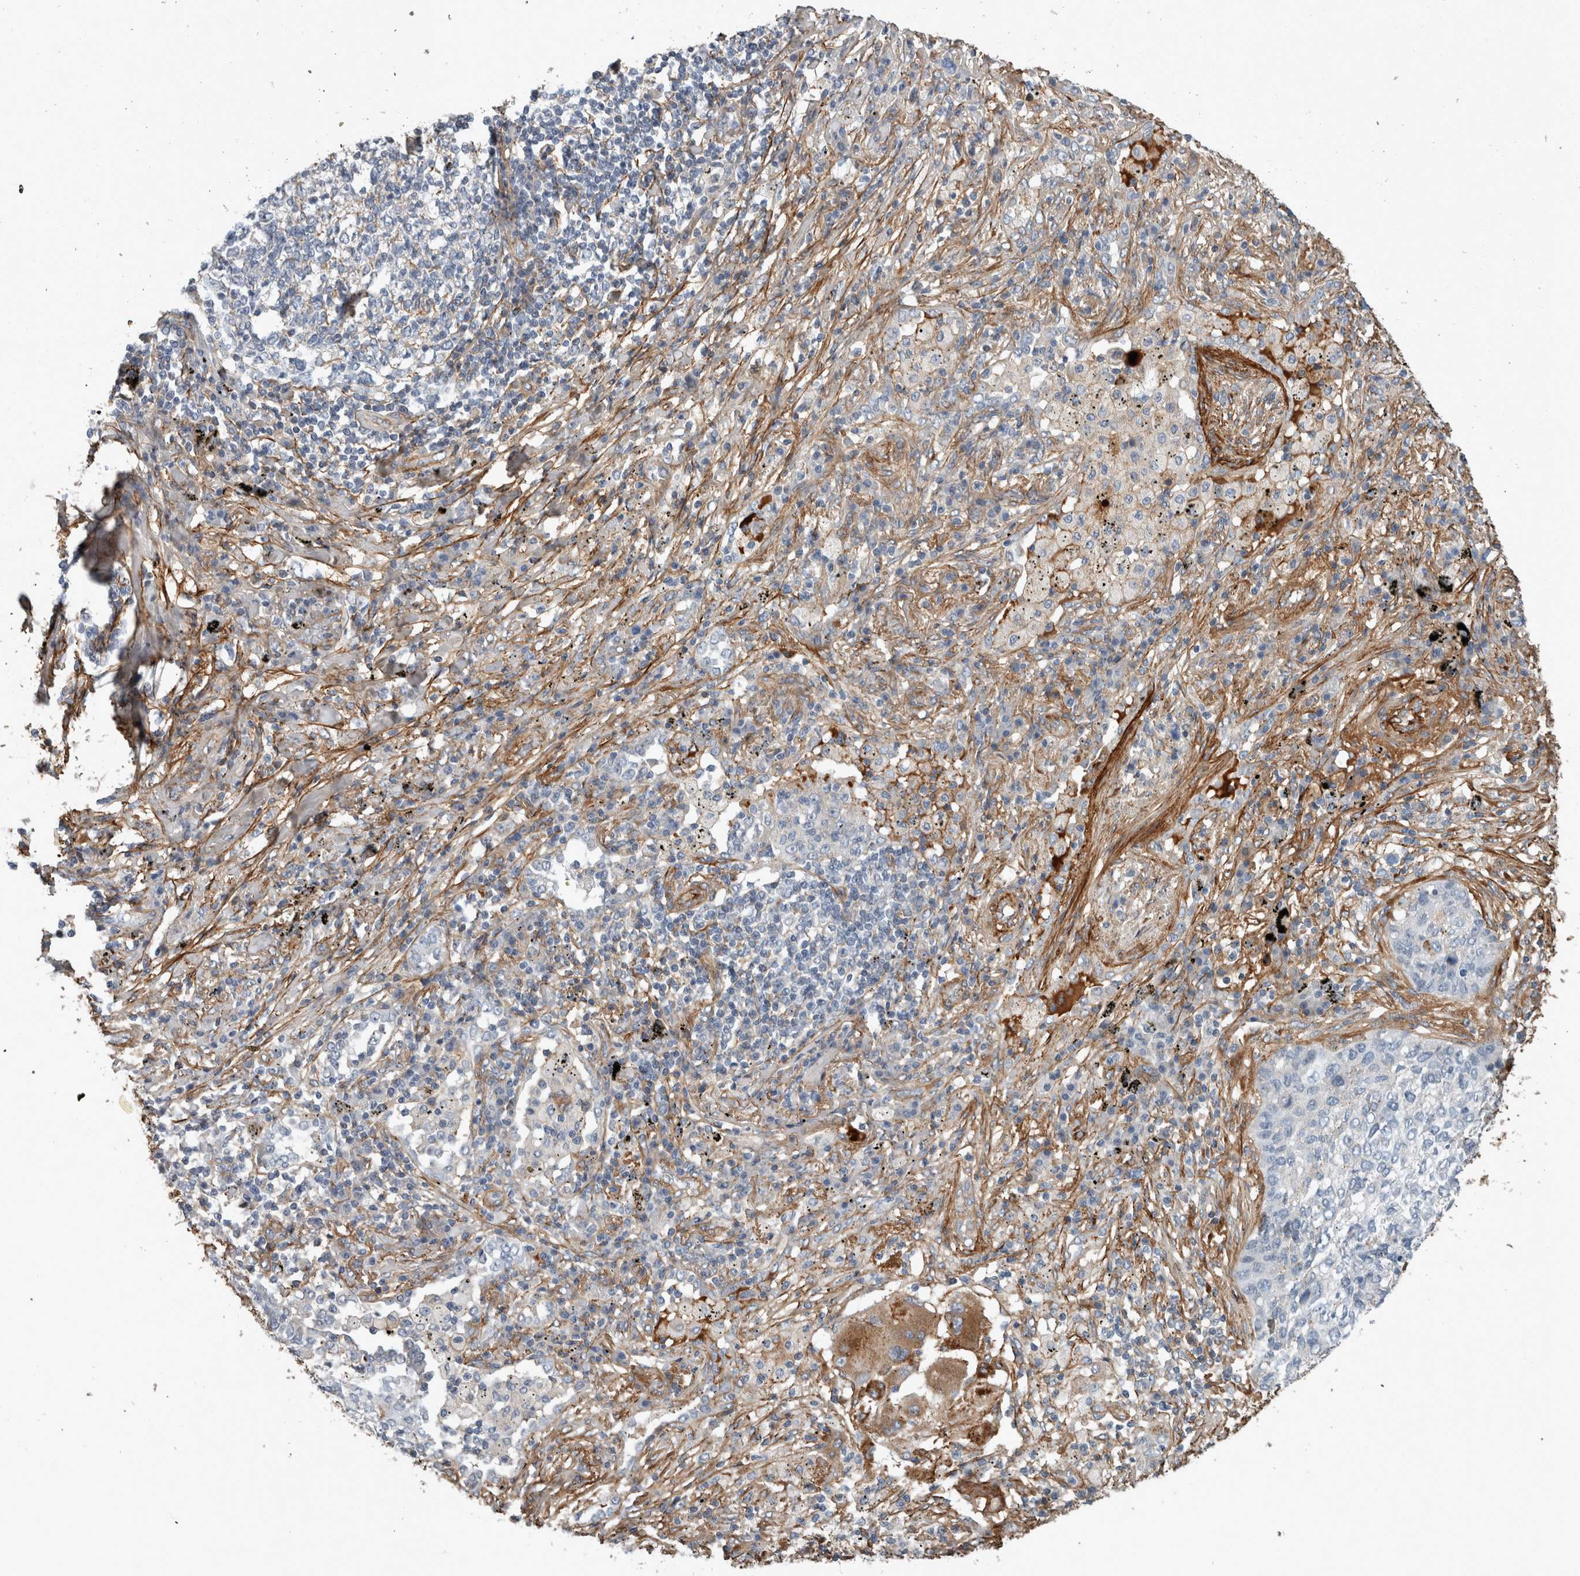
{"staining": {"intensity": "negative", "quantity": "none", "location": "none"}, "tissue": "lung cancer", "cell_type": "Tumor cells", "image_type": "cancer", "snomed": [{"axis": "morphology", "description": "Squamous cell carcinoma, NOS"}, {"axis": "topography", "description": "Lung"}], "caption": "Human lung cancer (squamous cell carcinoma) stained for a protein using IHC shows no expression in tumor cells.", "gene": "FN1", "patient": {"sex": "female", "age": 63}}